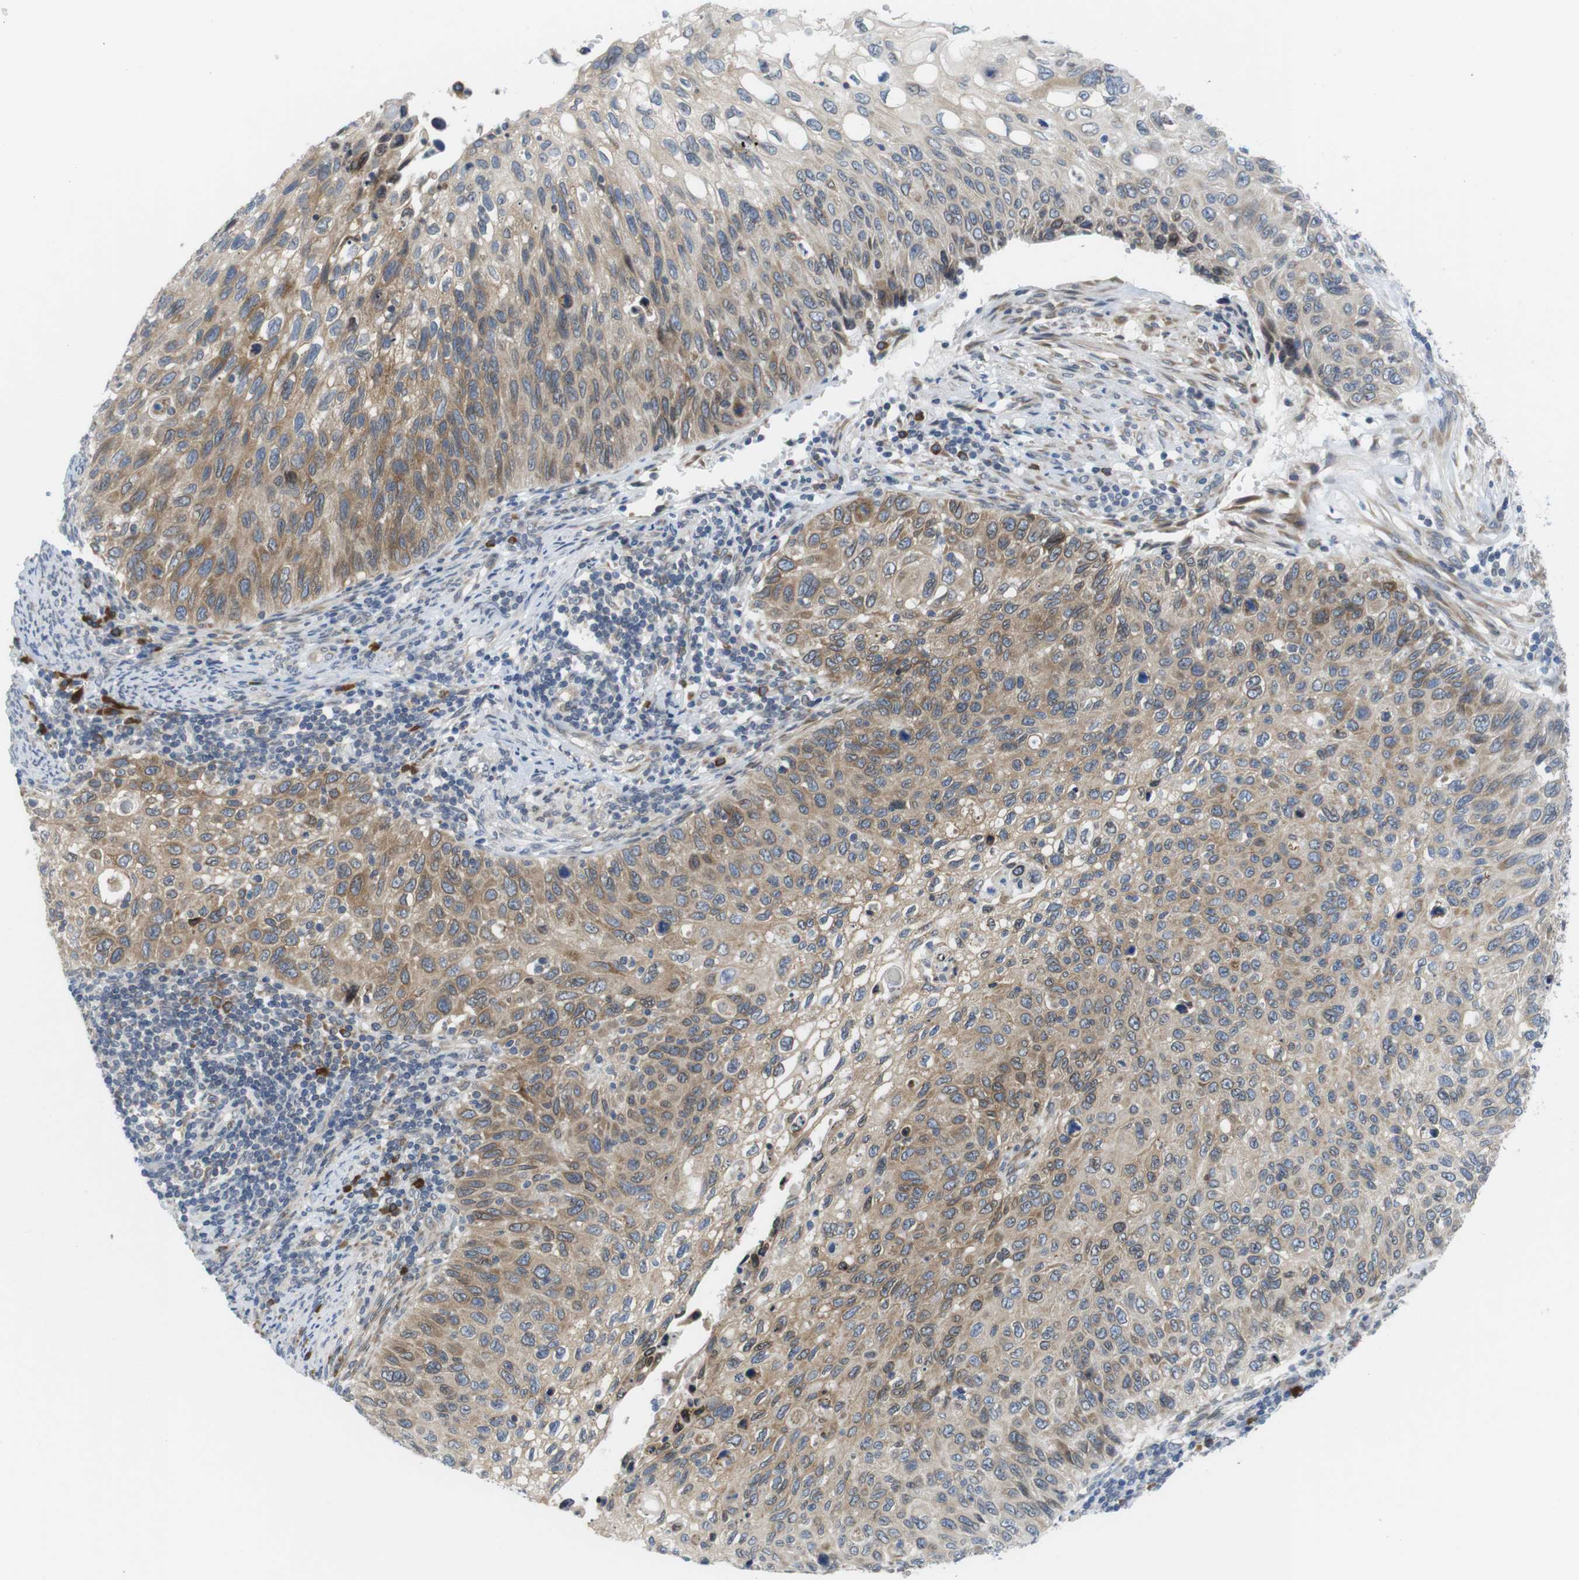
{"staining": {"intensity": "moderate", "quantity": "25%-75%", "location": "cytoplasmic/membranous"}, "tissue": "cervical cancer", "cell_type": "Tumor cells", "image_type": "cancer", "snomed": [{"axis": "morphology", "description": "Squamous cell carcinoma, NOS"}, {"axis": "topography", "description": "Cervix"}], "caption": "Immunohistochemistry image of human squamous cell carcinoma (cervical) stained for a protein (brown), which exhibits medium levels of moderate cytoplasmic/membranous positivity in approximately 25%-75% of tumor cells.", "gene": "ERGIC3", "patient": {"sex": "female", "age": 70}}